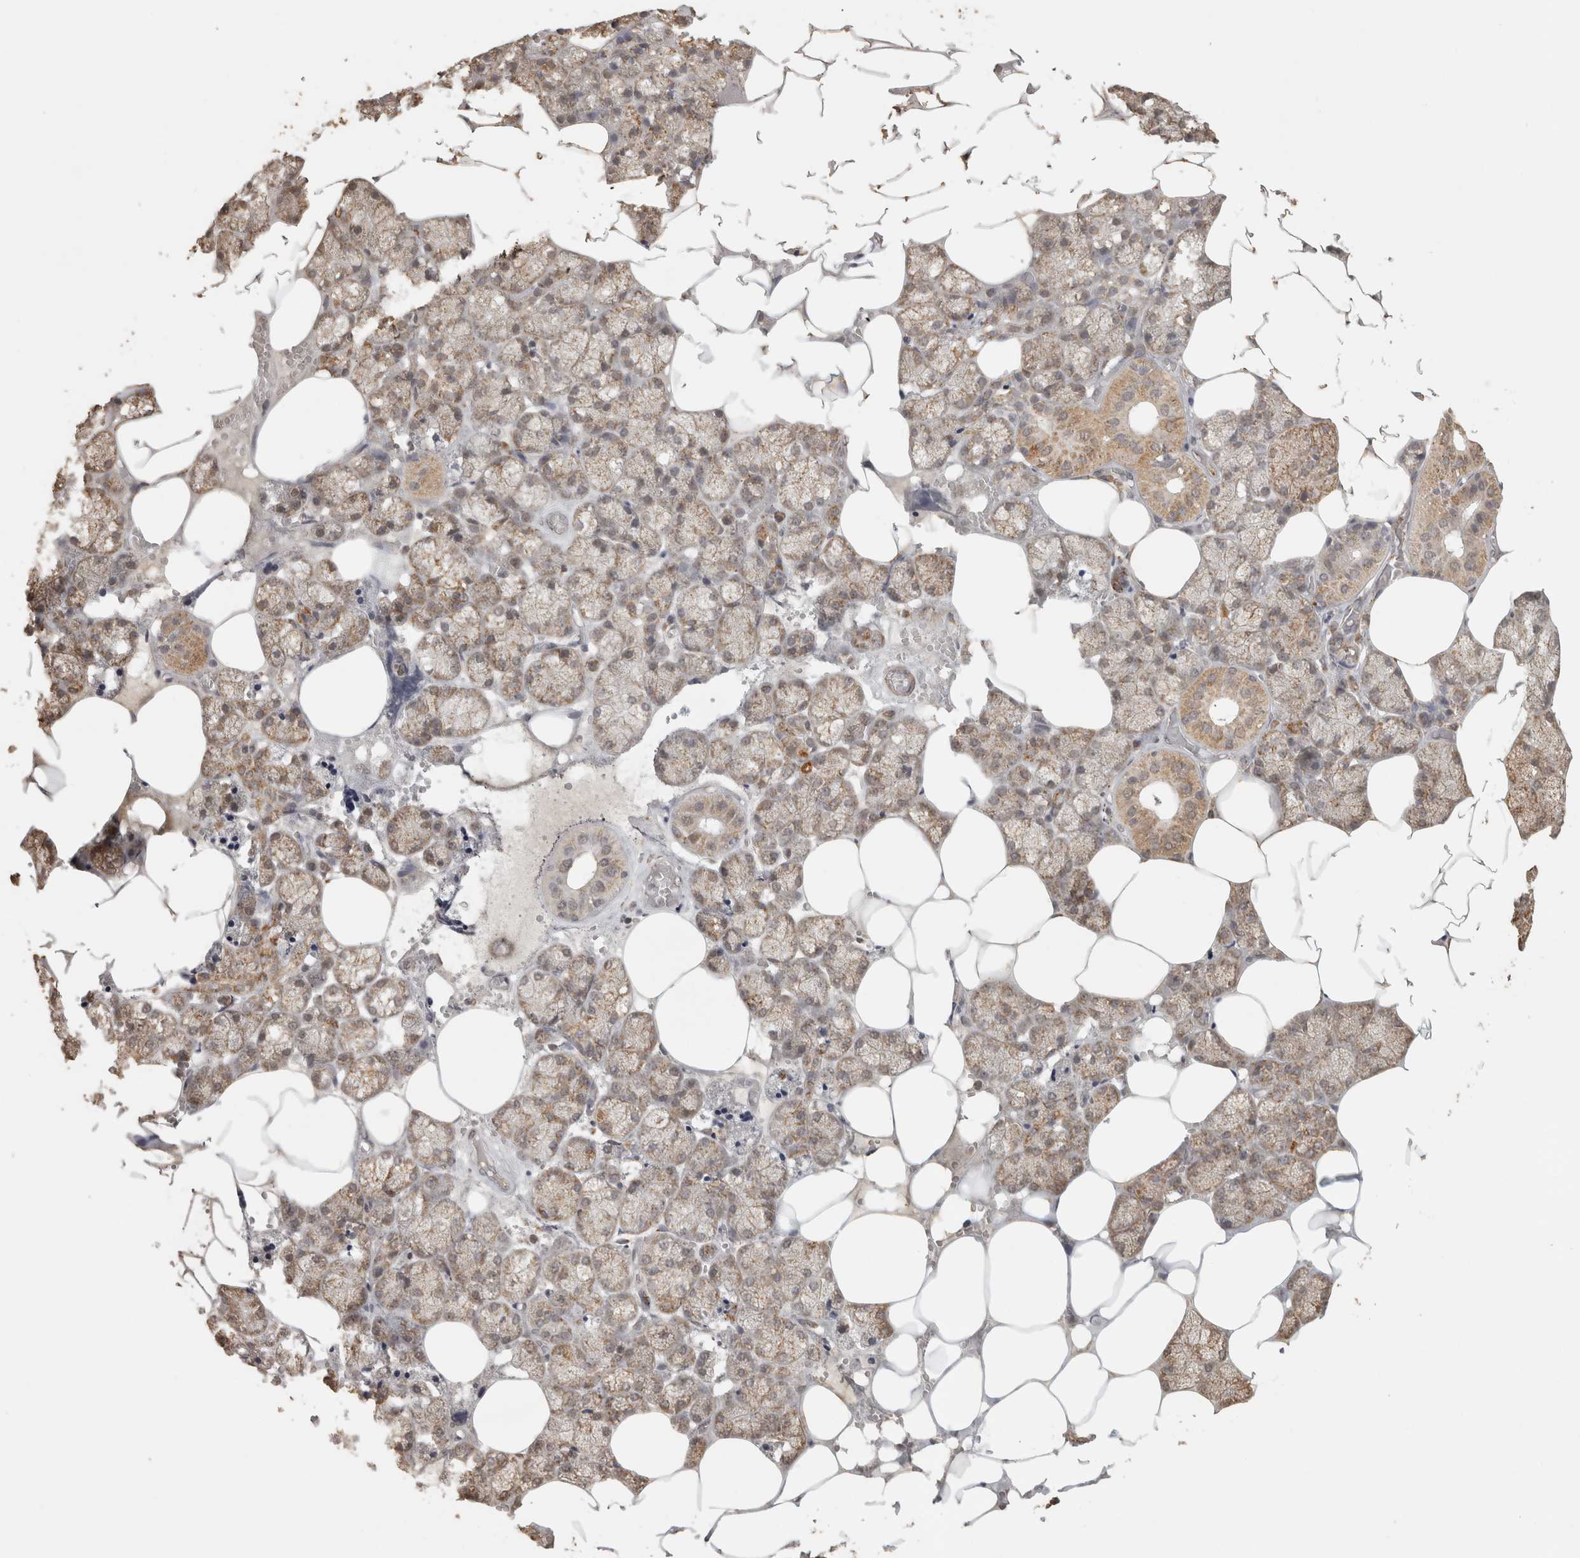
{"staining": {"intensity": "moderate", "quantity": ">75%", "location": "cytoplasmic/membranous,nuclear"}, "tissue": "salivary gland", "cell_type": "Glandular cells", "image_type": "normal", "snomed": [{"axis": "morphology", "description": "Normal tissue, NOS"}, {"axis": "topography", "description": "Salivary gland"}], "caption": "Salivary gland was stained to show a protein in brown. There is medium levels of moderate cytoplasmic/membranous,nuclear staining in approximately >75% of glandular cells. (IHC, brightfield microscopy, high magnification).", "gene": "BNIP3L", "patient": {"sex": "male", "age": 62}}